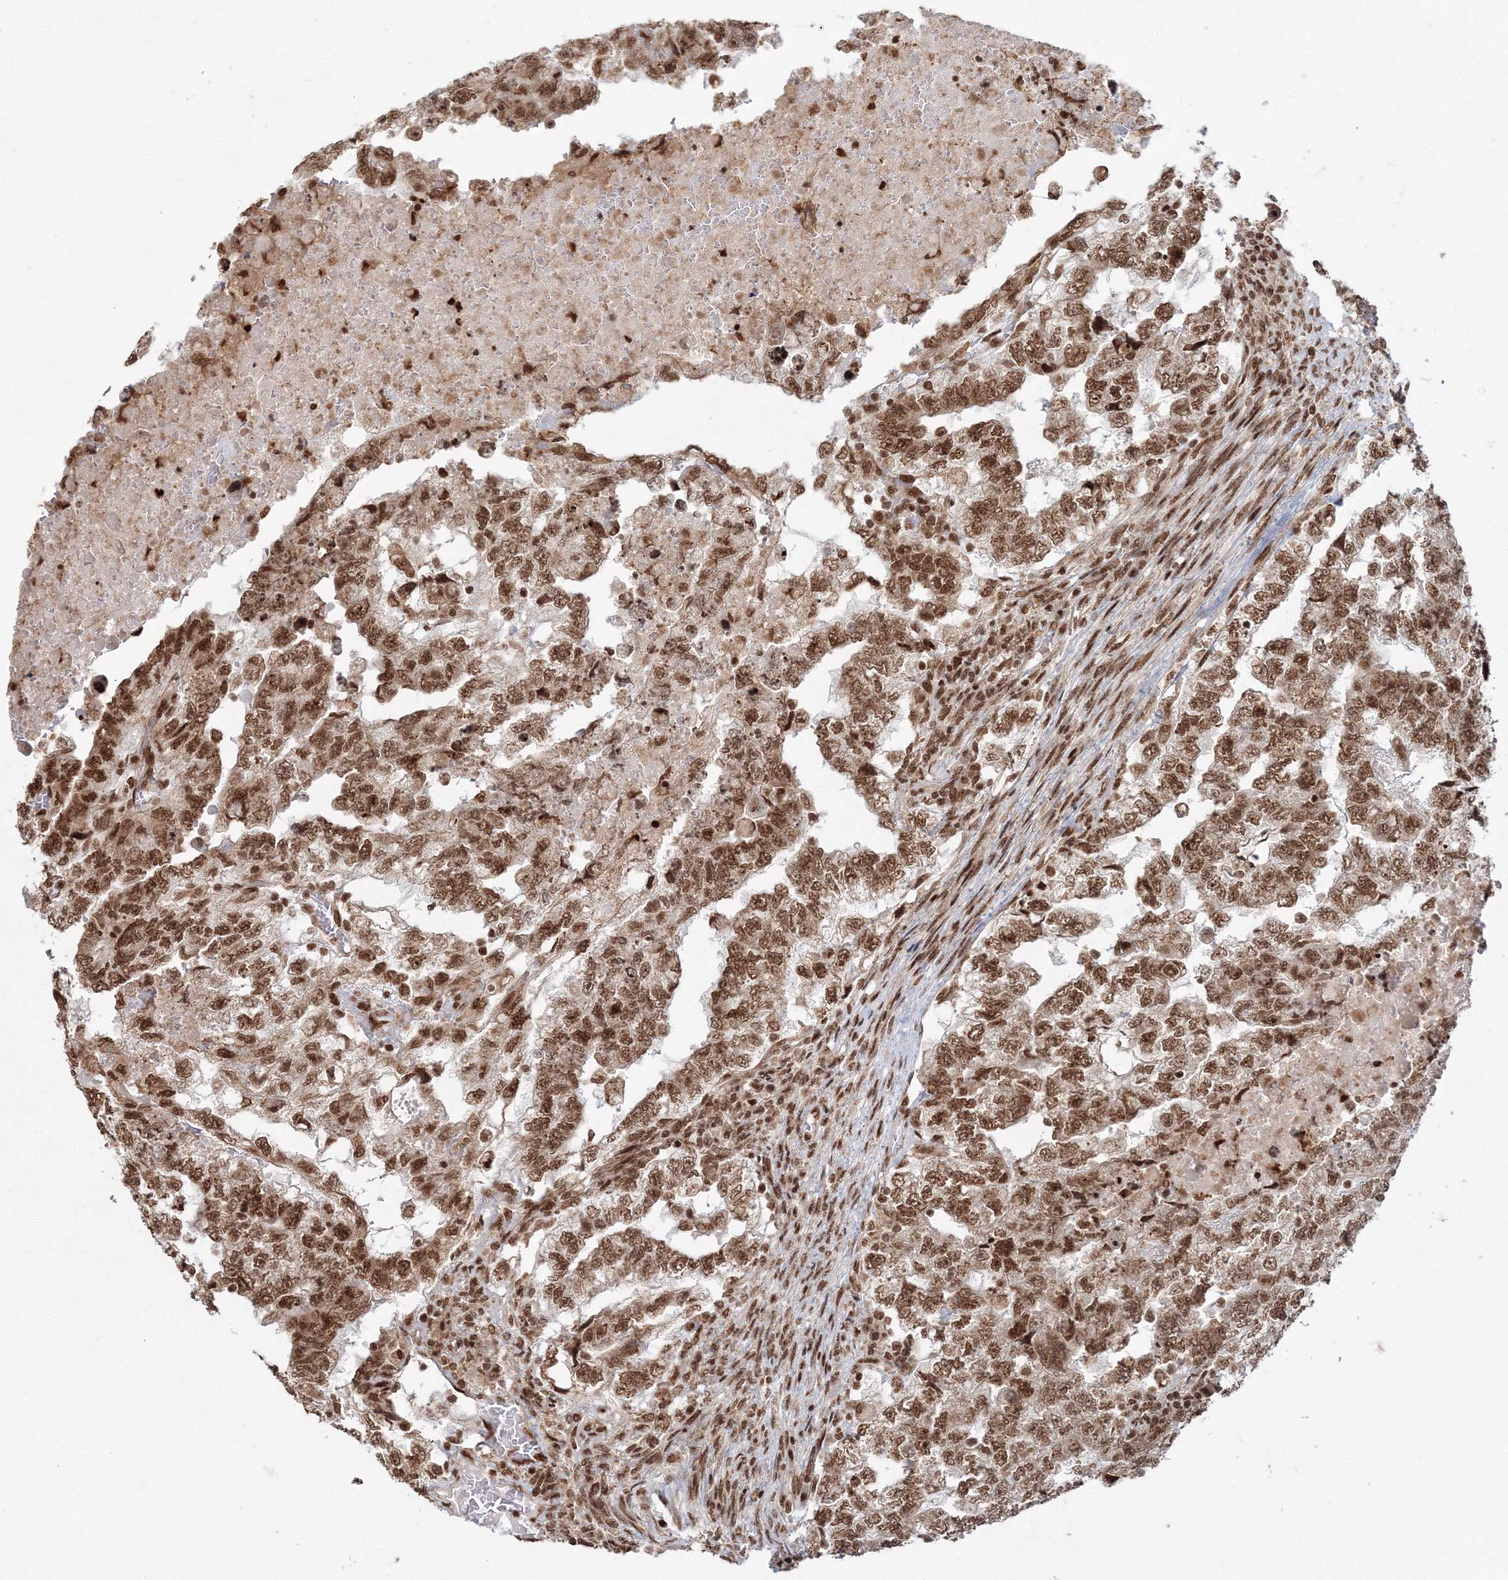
{"staining": {"intensity": "moderate", "quantity": ">75%", "location": "nuclear"}, "tissue": "testis cancer", "cell_type": "Tumor cells", "image_type": "cancer", "snomed": [{"axis": "morphology", "description": "Carcinoma, Embryonal, NOS"}, {"axis": "topography", "description": "Testis"}], "caption": "This is an image of immunohistochemistry staining of testis cancer, which shows moderate staining in the nuclear of tumor cells.", "gene": "KIF20A", "patient": {"sex": "male", "age": 36}}